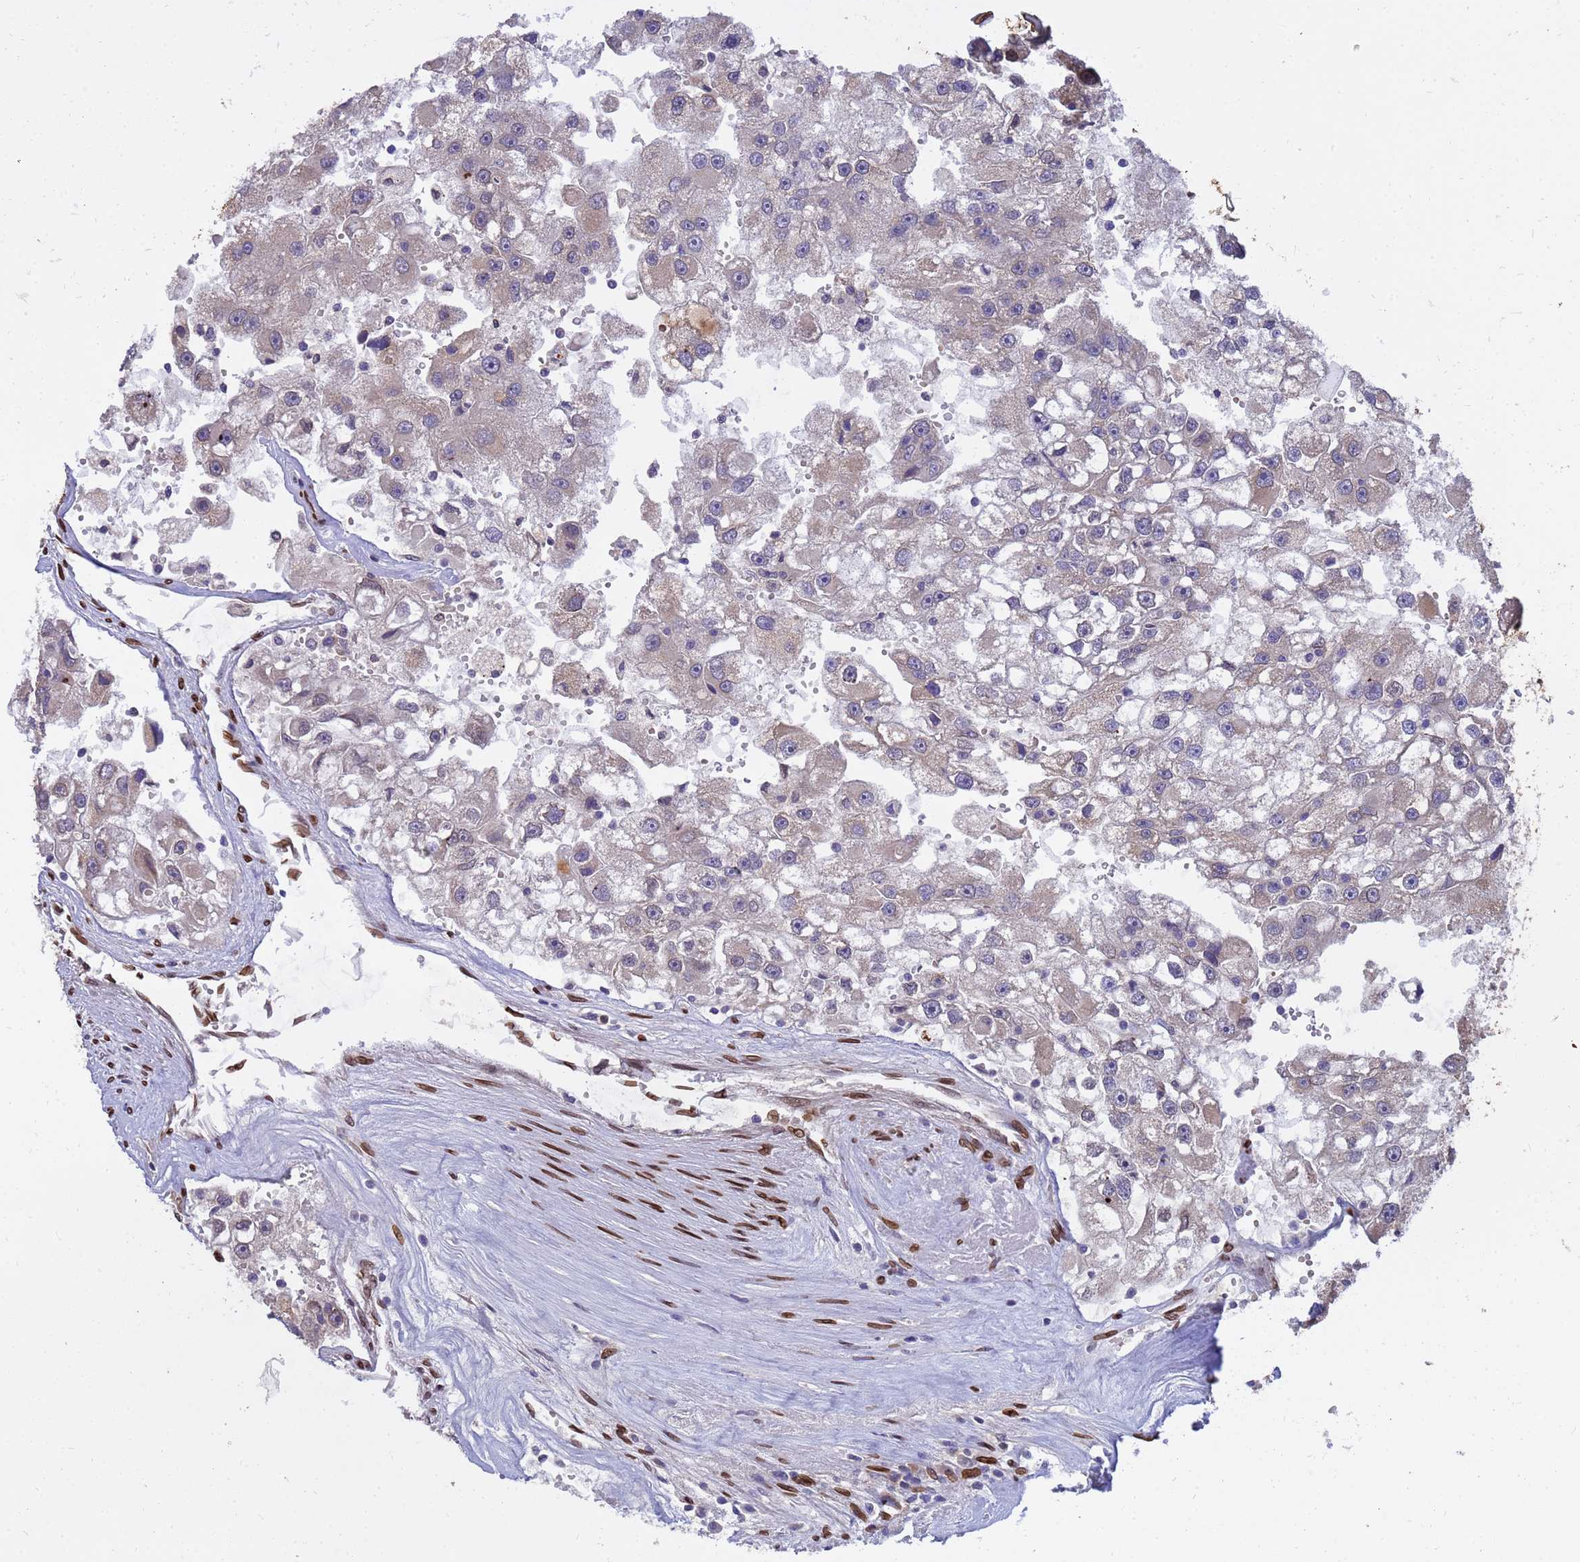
{"staining": {"intensity": "moderate", "quantity": "<25%", "location": "cytoplasmic/membranous,nuclear"}, "tissue": "renal cancer", "cell_type": "Tumor cells", "image_type": "cancer", "snomed": [{"axis": "morphology", "description": "Adenocarcinoma, NOS"}, {"axis": "topography", "description": "Kidney"}], "caption": "IHC (DAB) staining of human adenocarcinoma (renal) demonstrates moderate cytoplasmic/membranous and nuclear protein positivity in approximately <25% of tumor cells.", "gene": "GPR135", "patient": {"sex": "male", "age": 63}}